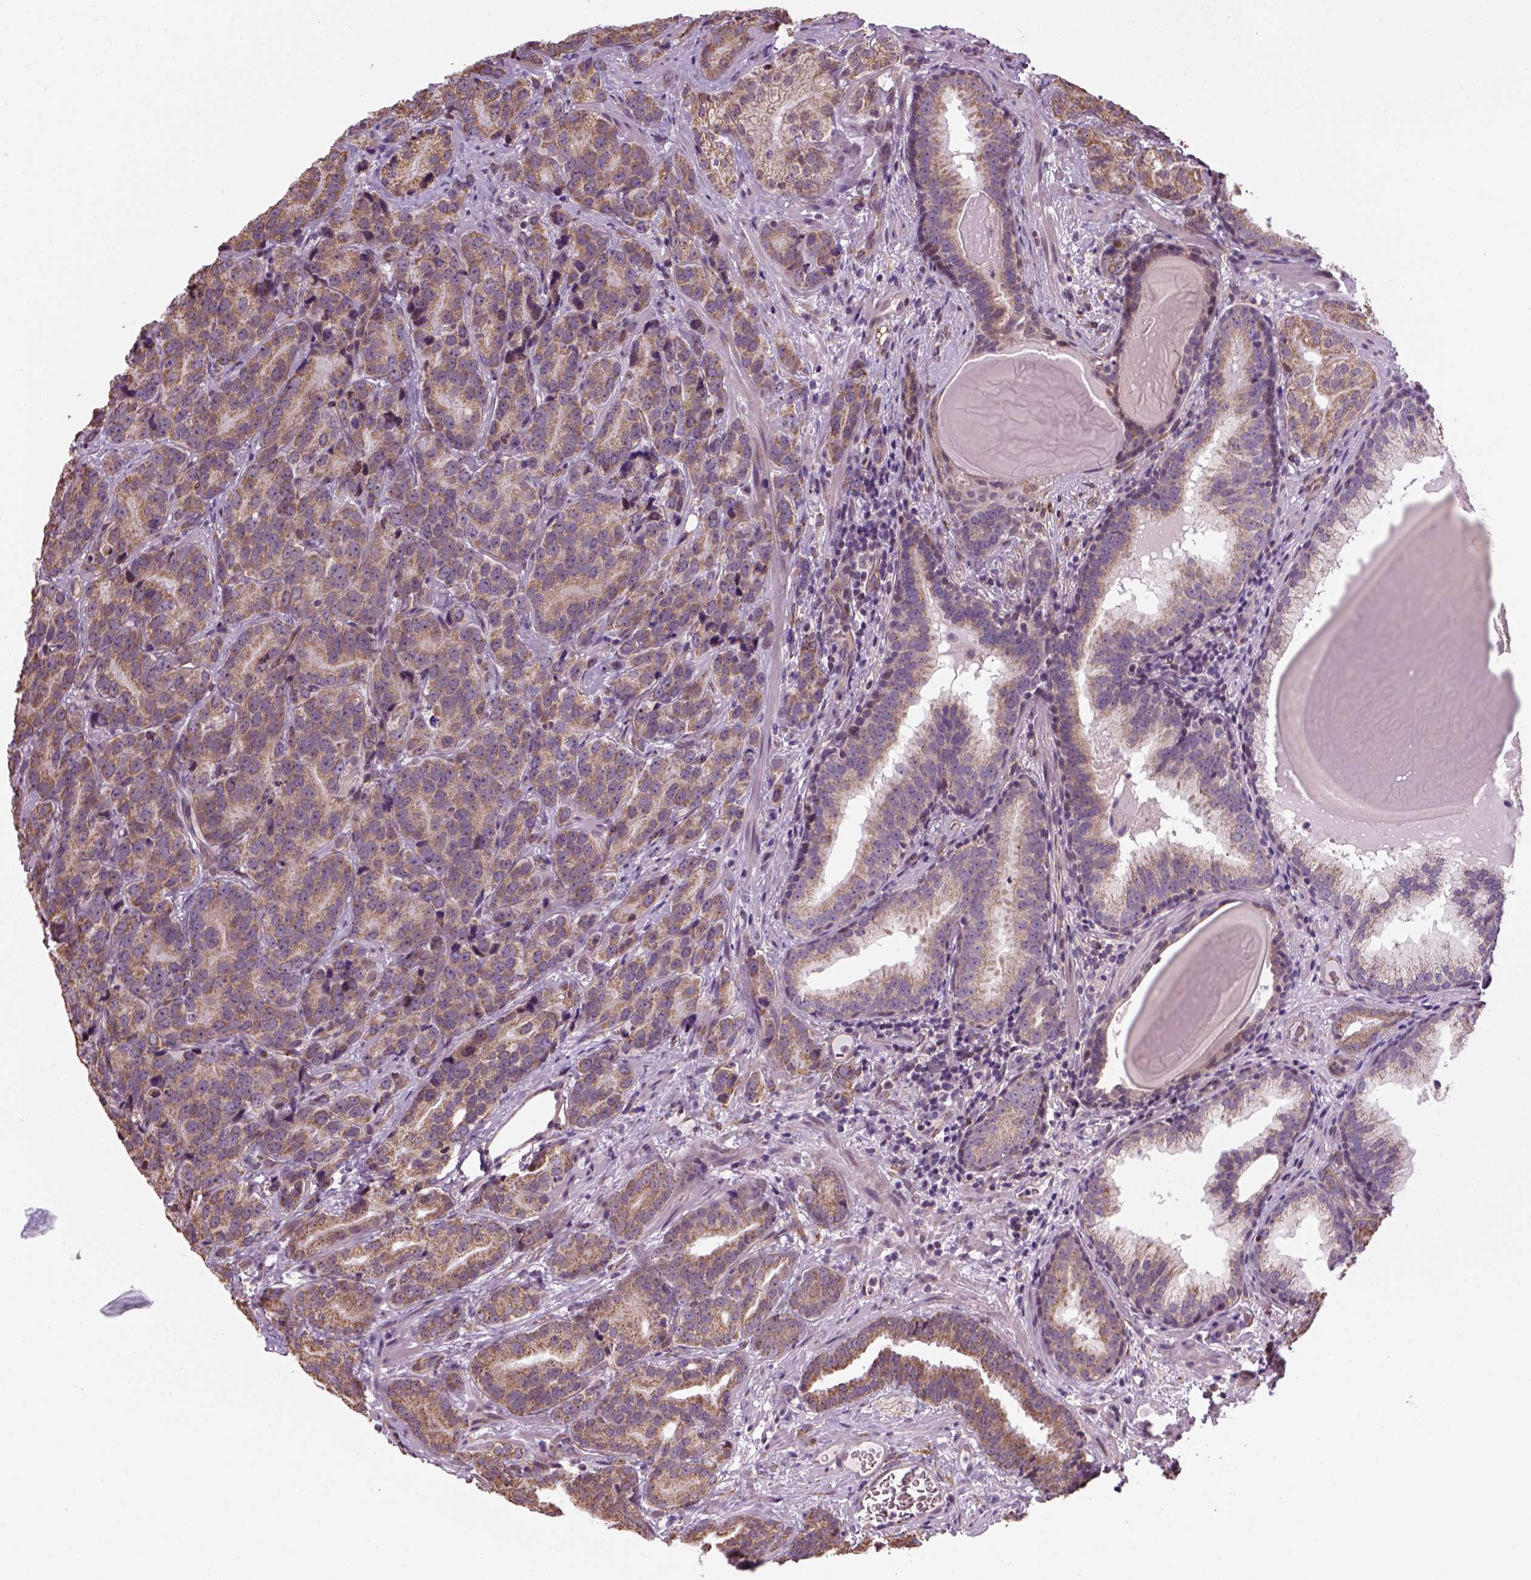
{"staining": {"intensity": "weak", "quantity": ">75%", "location": "cytoplasmic/membranous"}, "tissue": "prostate cancer", "cell_type": "Tumor cells", "image_type": "cancer", "snomed": [{"axis": "morphology", "description": "Adenocarcinoma, NOS"}, {"axis": "topography", "description": "Prostate"}], "caption": "The immunohistochemical stain shows weak cytoplasmic/membranous expression in tumor cells of adenocarcinoma (prostate) tissue.", "gene": "XK", "patient": {"sex": "male", "age": 71}}